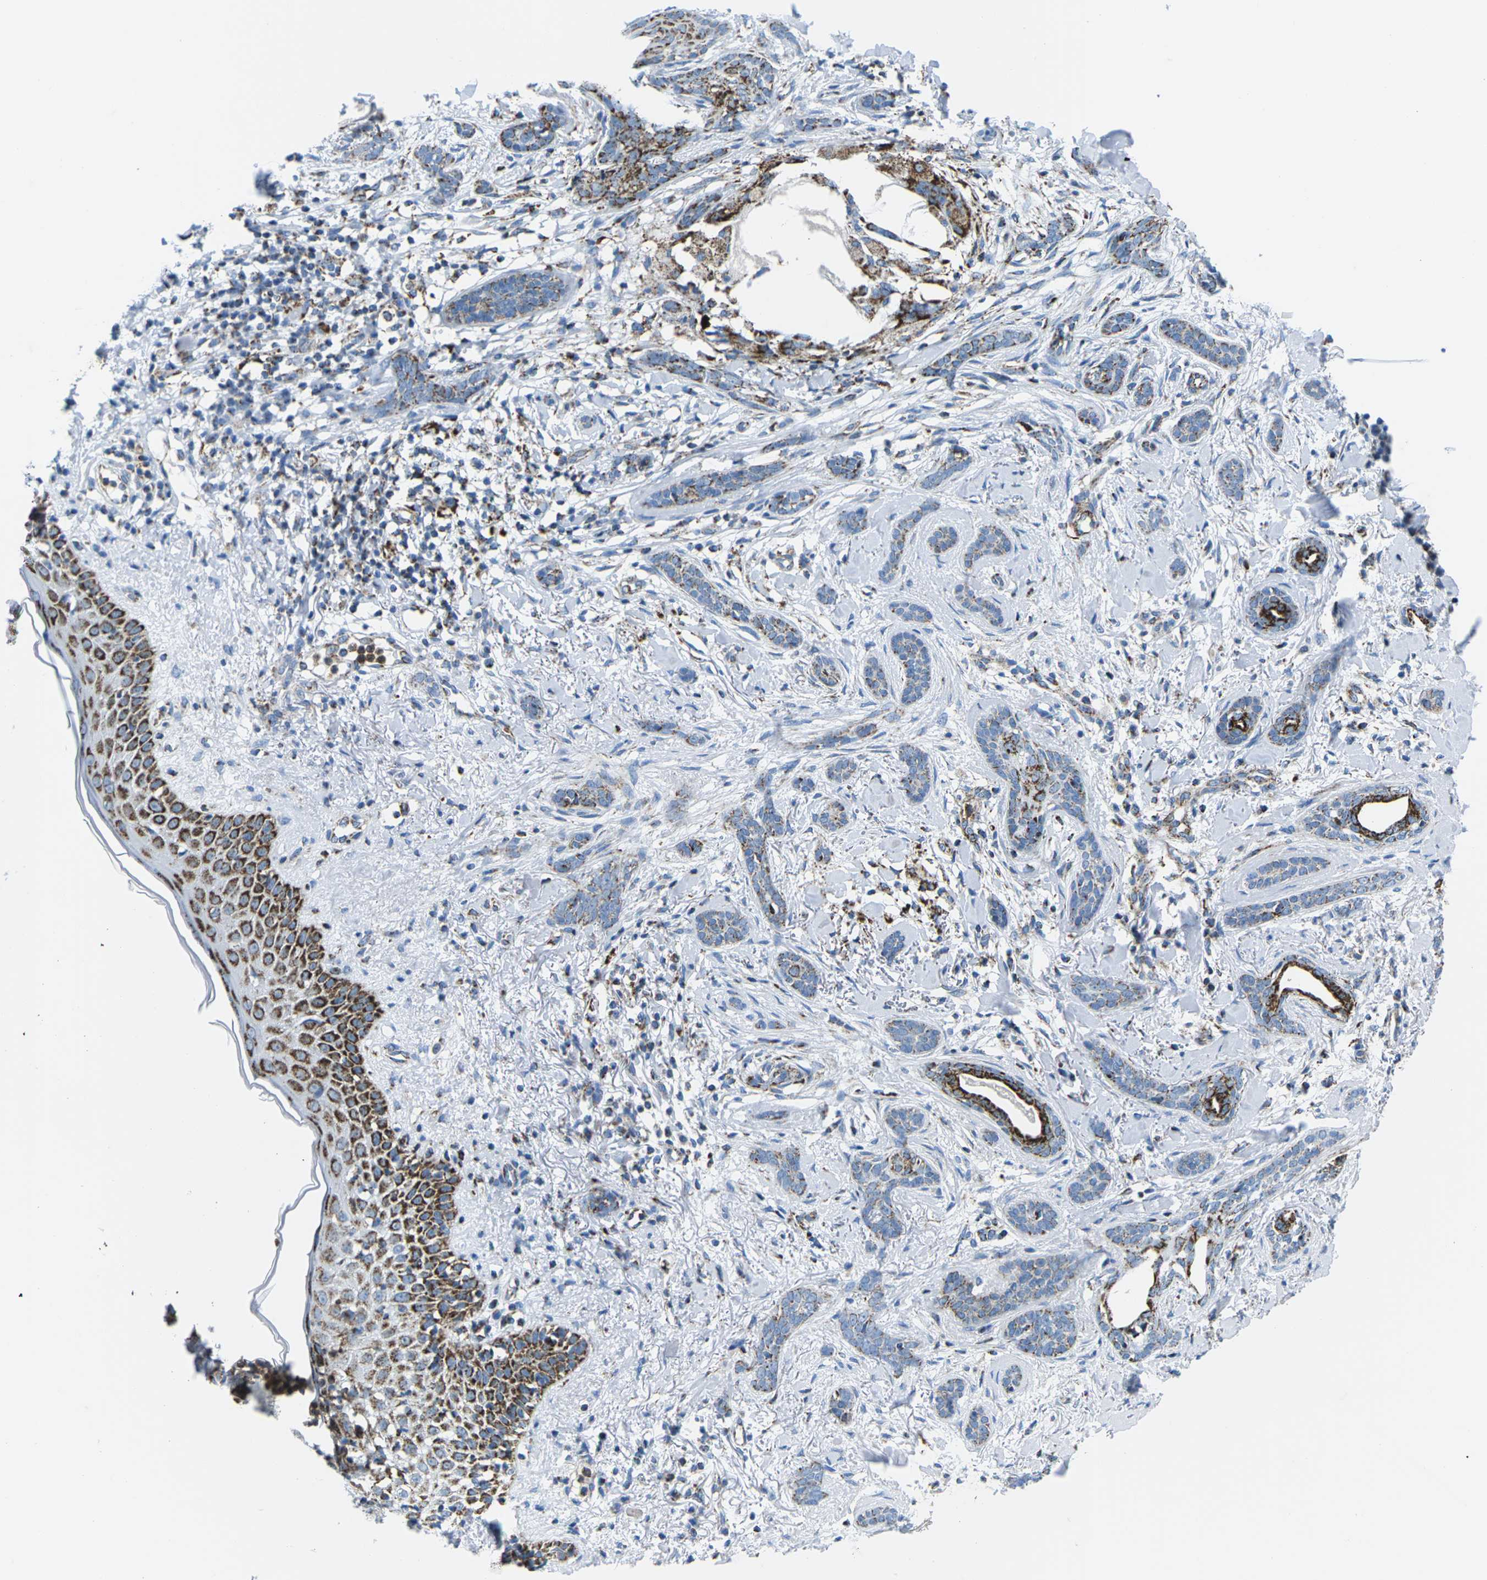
{"staining": {"intensity": "moderate", "quantity": "25%-75%", "location": "cytoplasmic/membranous"}, "tissue": "skin cancer", "cell_type": "Tumor cells", "image_type": "cancer", "snomed": [{"axis": "morphology", "description": "Basal cell carcinoma"}, {"axis": "morphology", "description": "Adnexal tumor, benign"}, {"axis": "topography", "description": "Skin"}], "caption": "IHC (DAB) staining of skin benign adnexal tumor demonstrates moderate cytoplasmic/membranous protein expression in about 25%-75% of tumor cells.", "gene": "COX6C", "patient": {"sex": "female", "age": 42}}